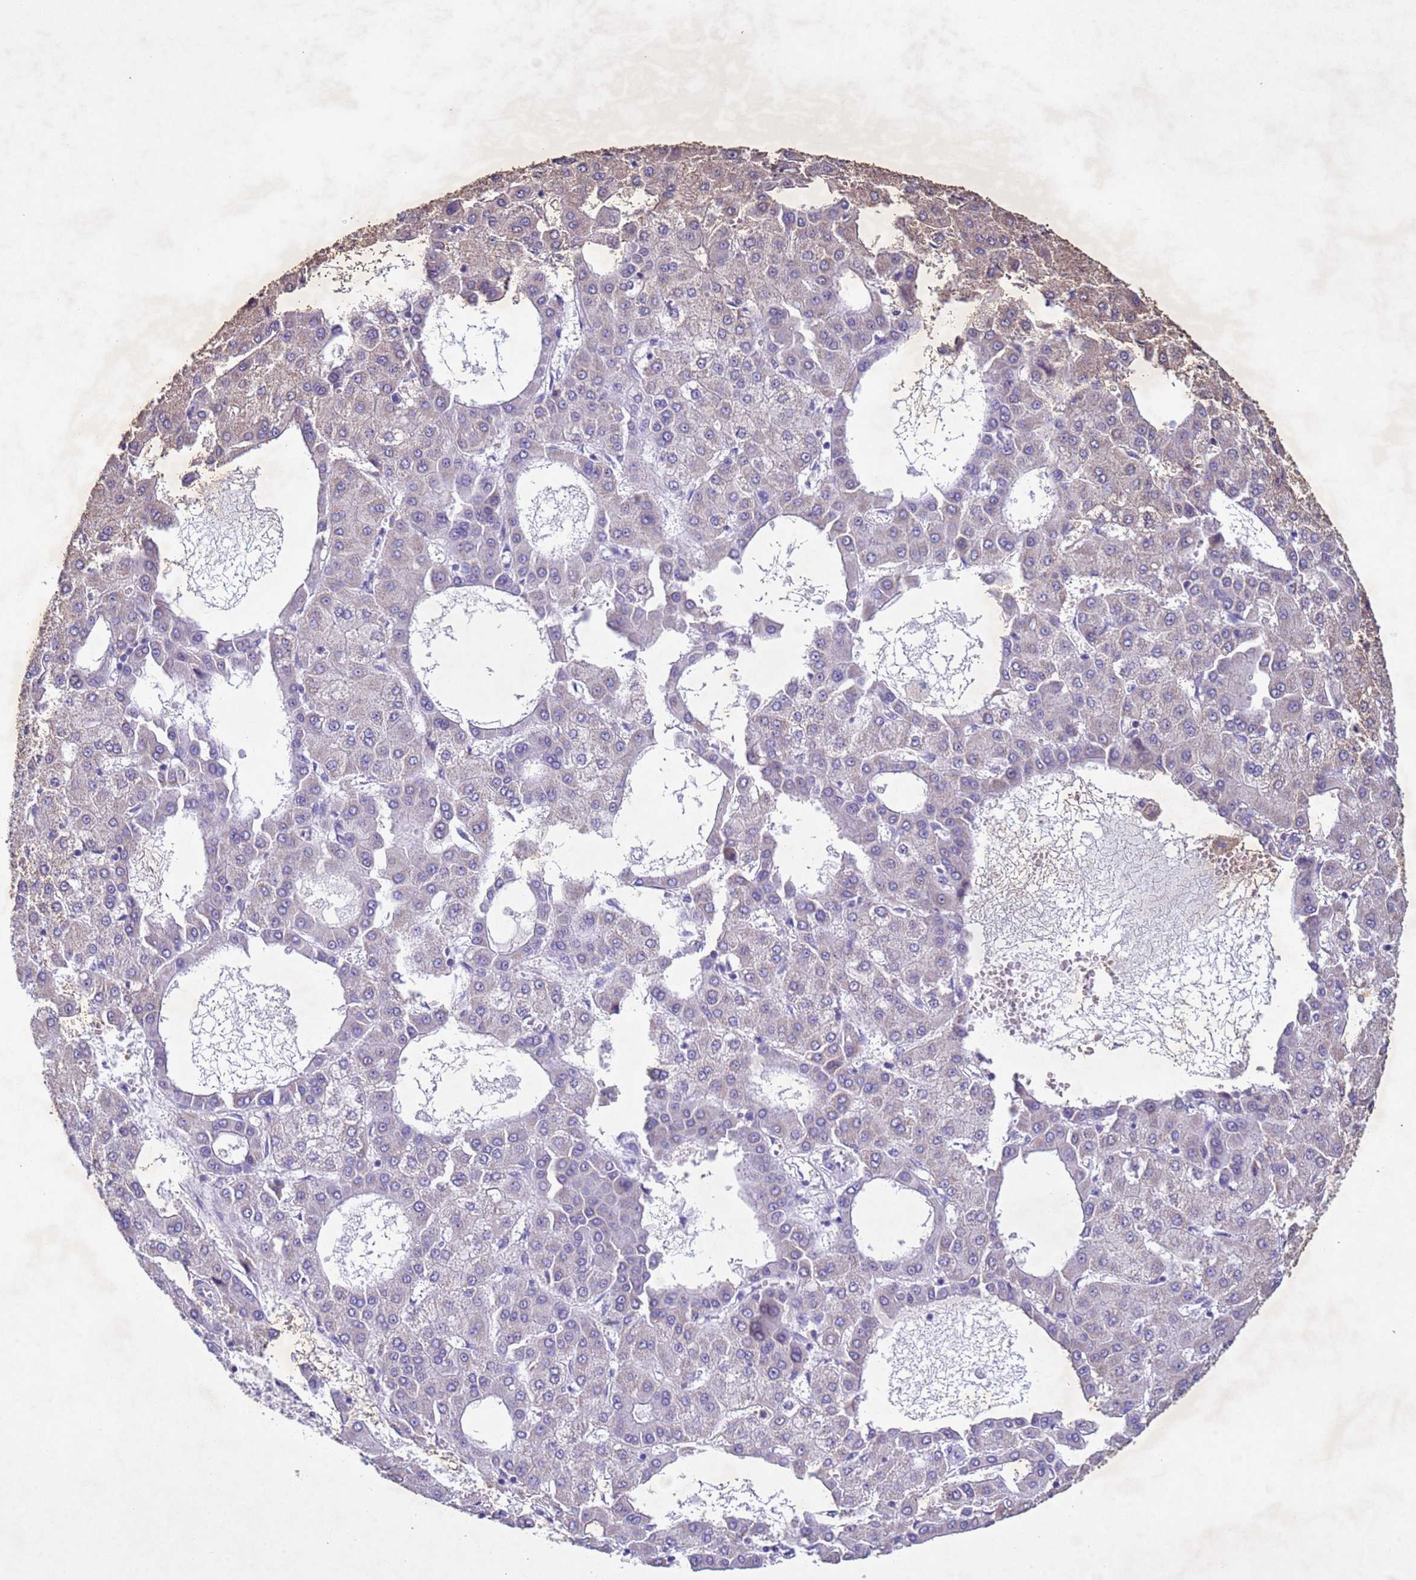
{"staining": {"intensity": "negative", "quantity": "none", "location": "none"}, "tissue": "liver cancer", "cell_type": "Tumor cells", "image_type": "cancer", "snomed": [{"axis": "morphology", "description": "Carcinoma, Hepatocellular, NOS"}, {"axis": "topography", "description": "Liver"}], "caption": "This is an immunohistochemistry (IHC) histopathology image of human liver hepatocellular carcinoma. There is no positivity in tumor cells.", "gene": "NLRP11", "patient": {"sex": "male", "age": 47}}